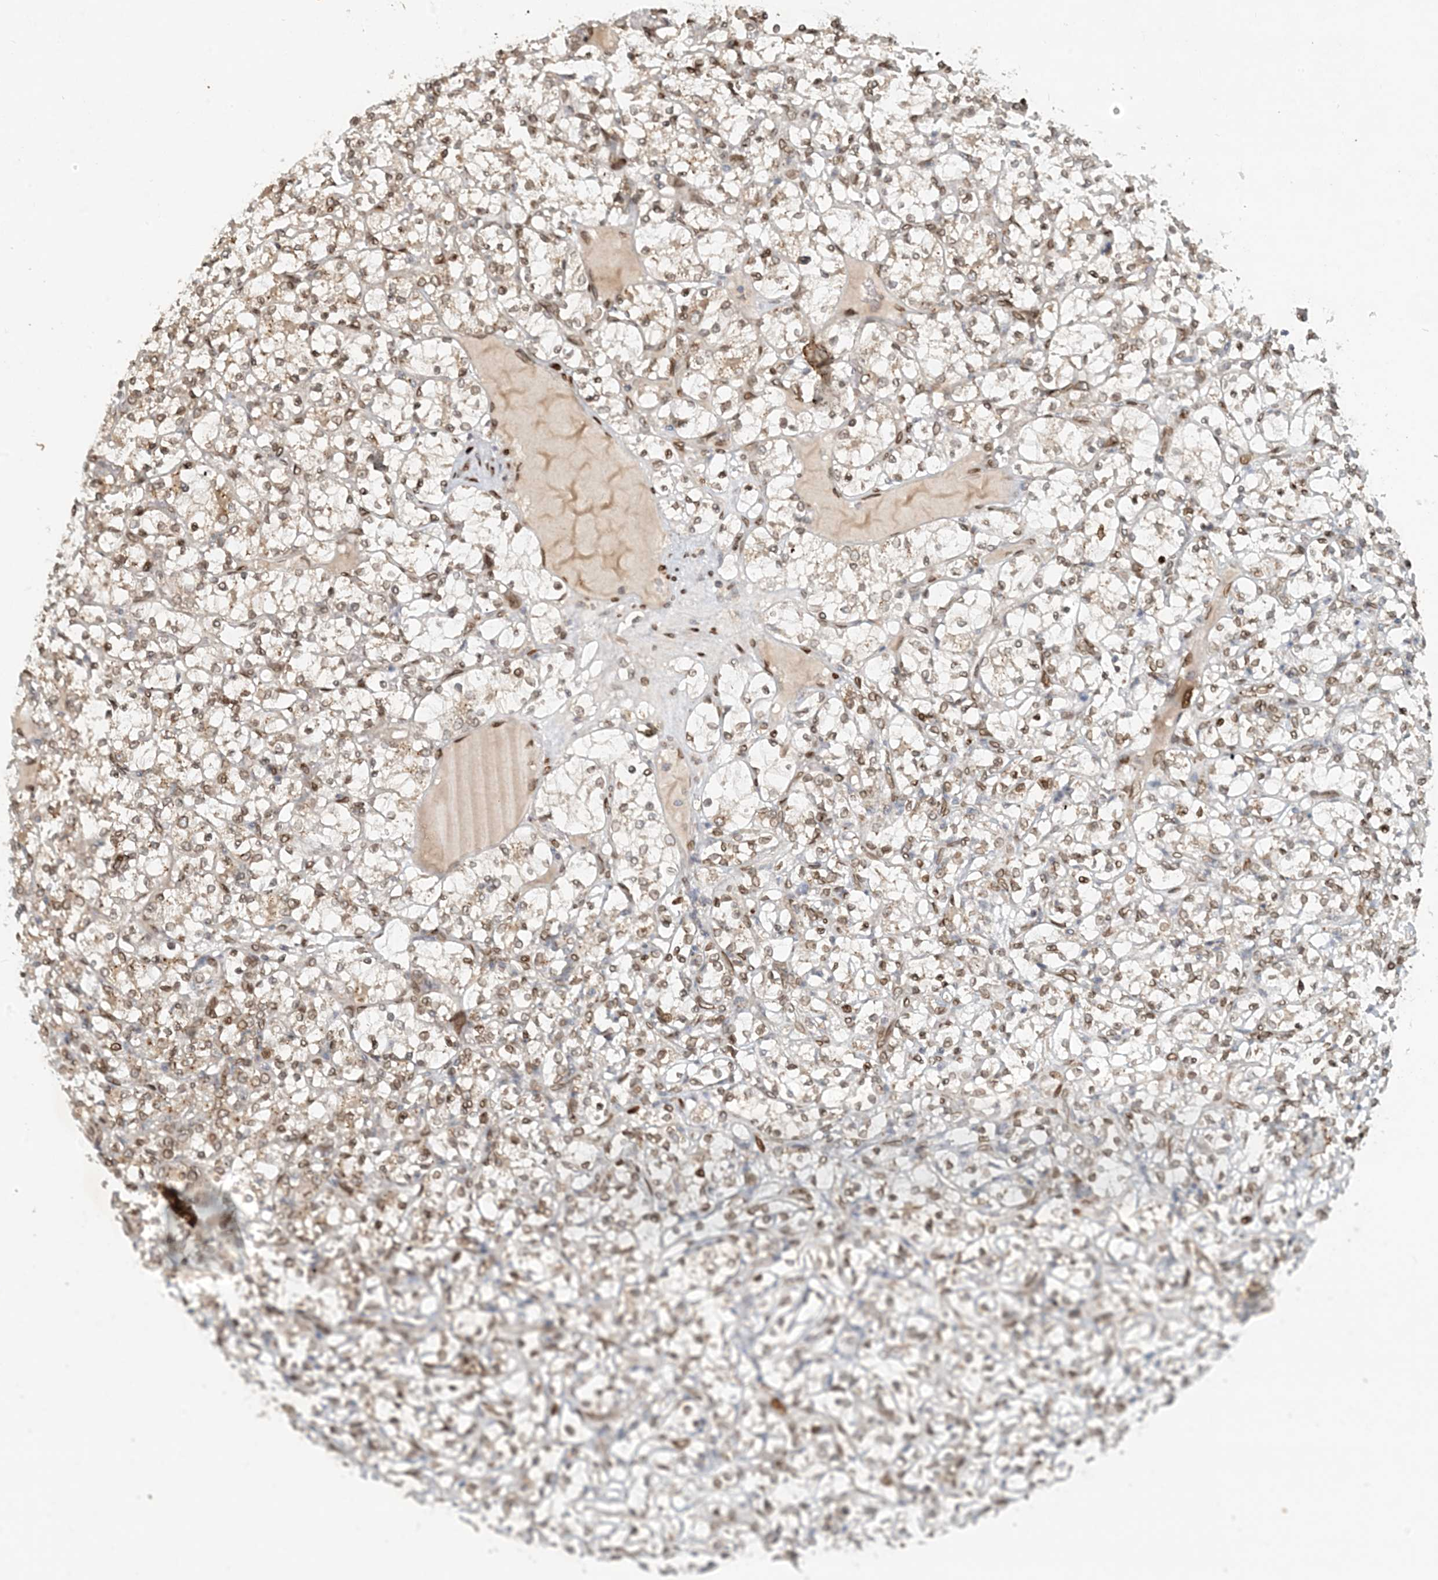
{"staining": {"intensity": "weak", "quantity": "25%-75%", "location": "nuclear"}, "tissue": "renal cancer", "cell_type": "Tumor cells", "image_type": "cancer", "snomed": [{"axis": "morphology", "description": "Adenocarcinoma, NOS"}, {"axis": "topography", "description": "Kidney"}], "caption": "Protein staining by immunohistochemistry (IHC) exhibits weak nuclear positivity in about 25%-75% of tumor cells in renal adenocarcinoma. (DAB IHC with brightfield microscopy, high magnification).", "gene": "SLC35A2", "patient": {"sex": "female", "age": 69}}